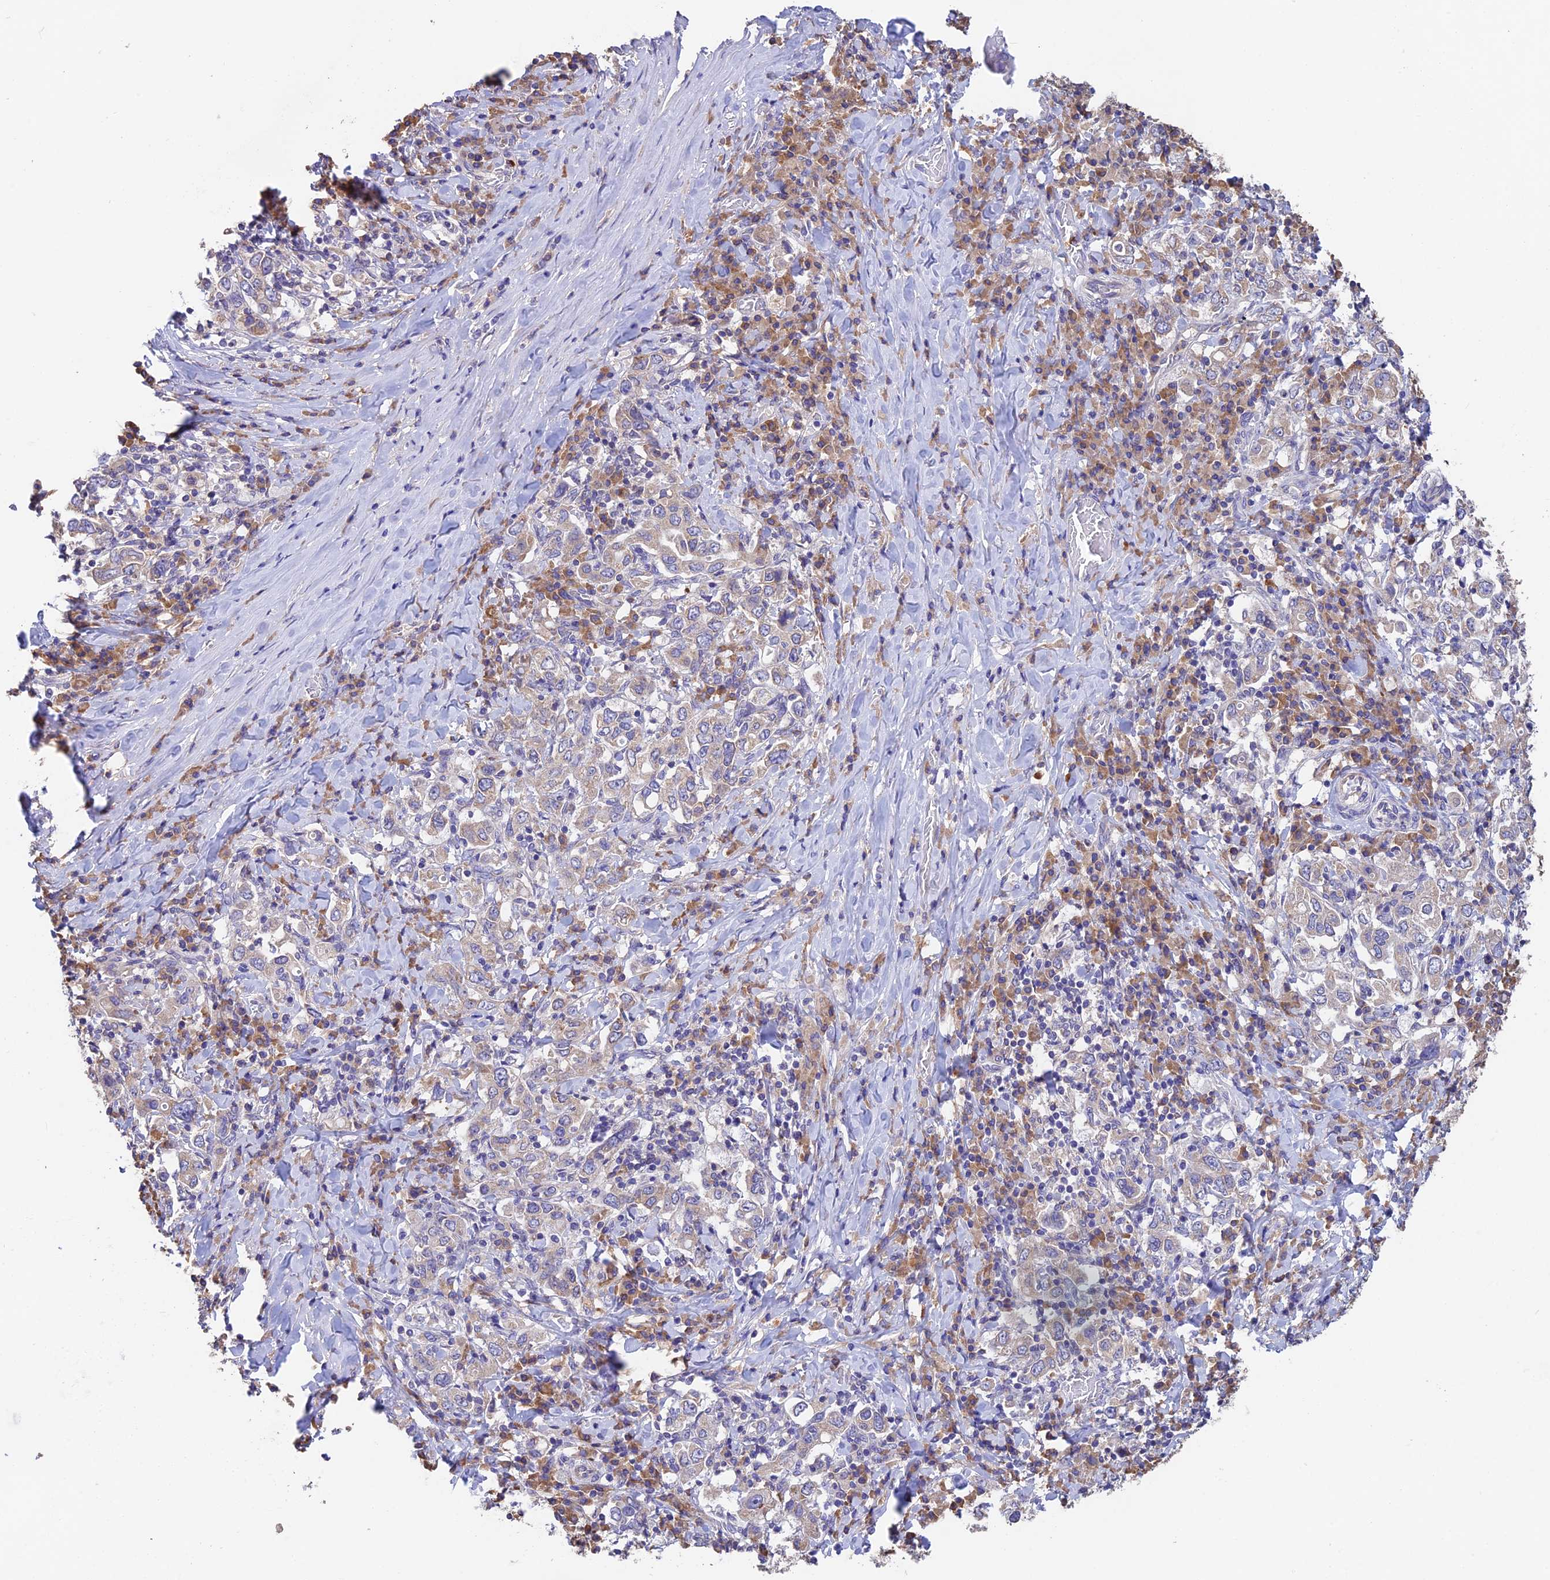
{"staining": {"intensity": "moderate", "quantity": "25%-75%", "location": "cytoplasmic/membranous"}, "tissue": "stomach cancer", "cell_type": "Tumor cells", "image_type": "cancer", "snomed": [{"axis": "morphology", "description": "Adenocarcinoma, NOS"}, {"axis": "topography", "description": "Stomach, upper"}], "caption": "Stomach cancer (adenocarcinoma) was stained to show a protein in brown. There is medium levels of moderate cytoplasmic/membranous expression in approximately 25%-75% of tumor cells.", "gene": "EMC3", "patient": {"sex": "male", "age": 62}}